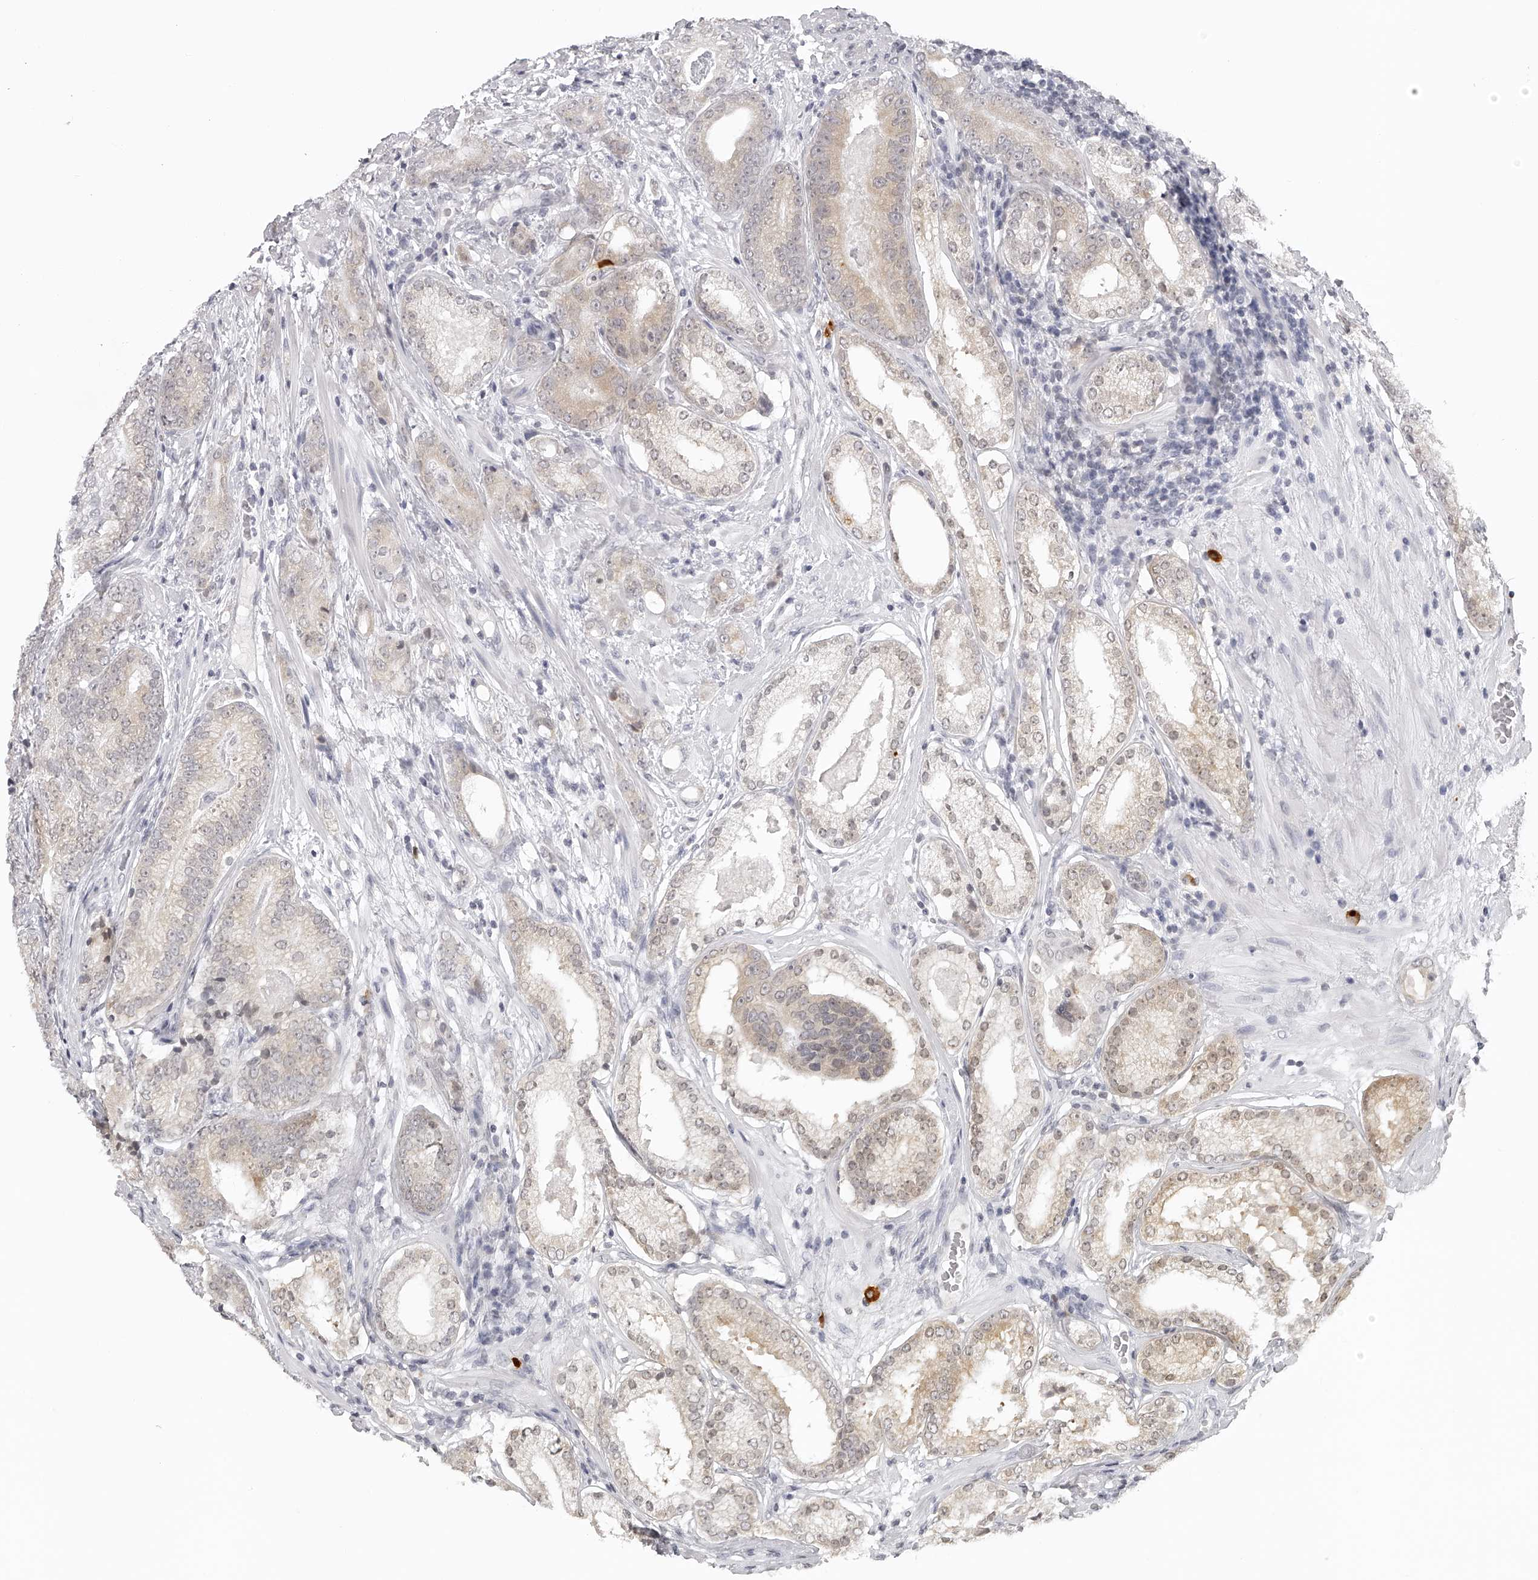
{"staining": {"intensity": "weak", "quantity": "25%-75%", "location": "cytoplasmic/membranous,nuclear"}, "tissue": "prostate cancer", "cell_type": "Tumor cells", "image_type": "cancer", "snomed": [{"axis": "morphology", "description": "Adenocarcinoma, High grade"}, {"axis": "topography", "description": "Prostate"}], "caption": "Protein staining by IHC exhibits weak cytoplasmic/membranous and nuclear staining in about 25%-75% of tumor cells in prostate cancer (adenocarcinoma (high-grade)).", "gene": "SEC11C", "patient": {"sex": "male", "age": 57}}